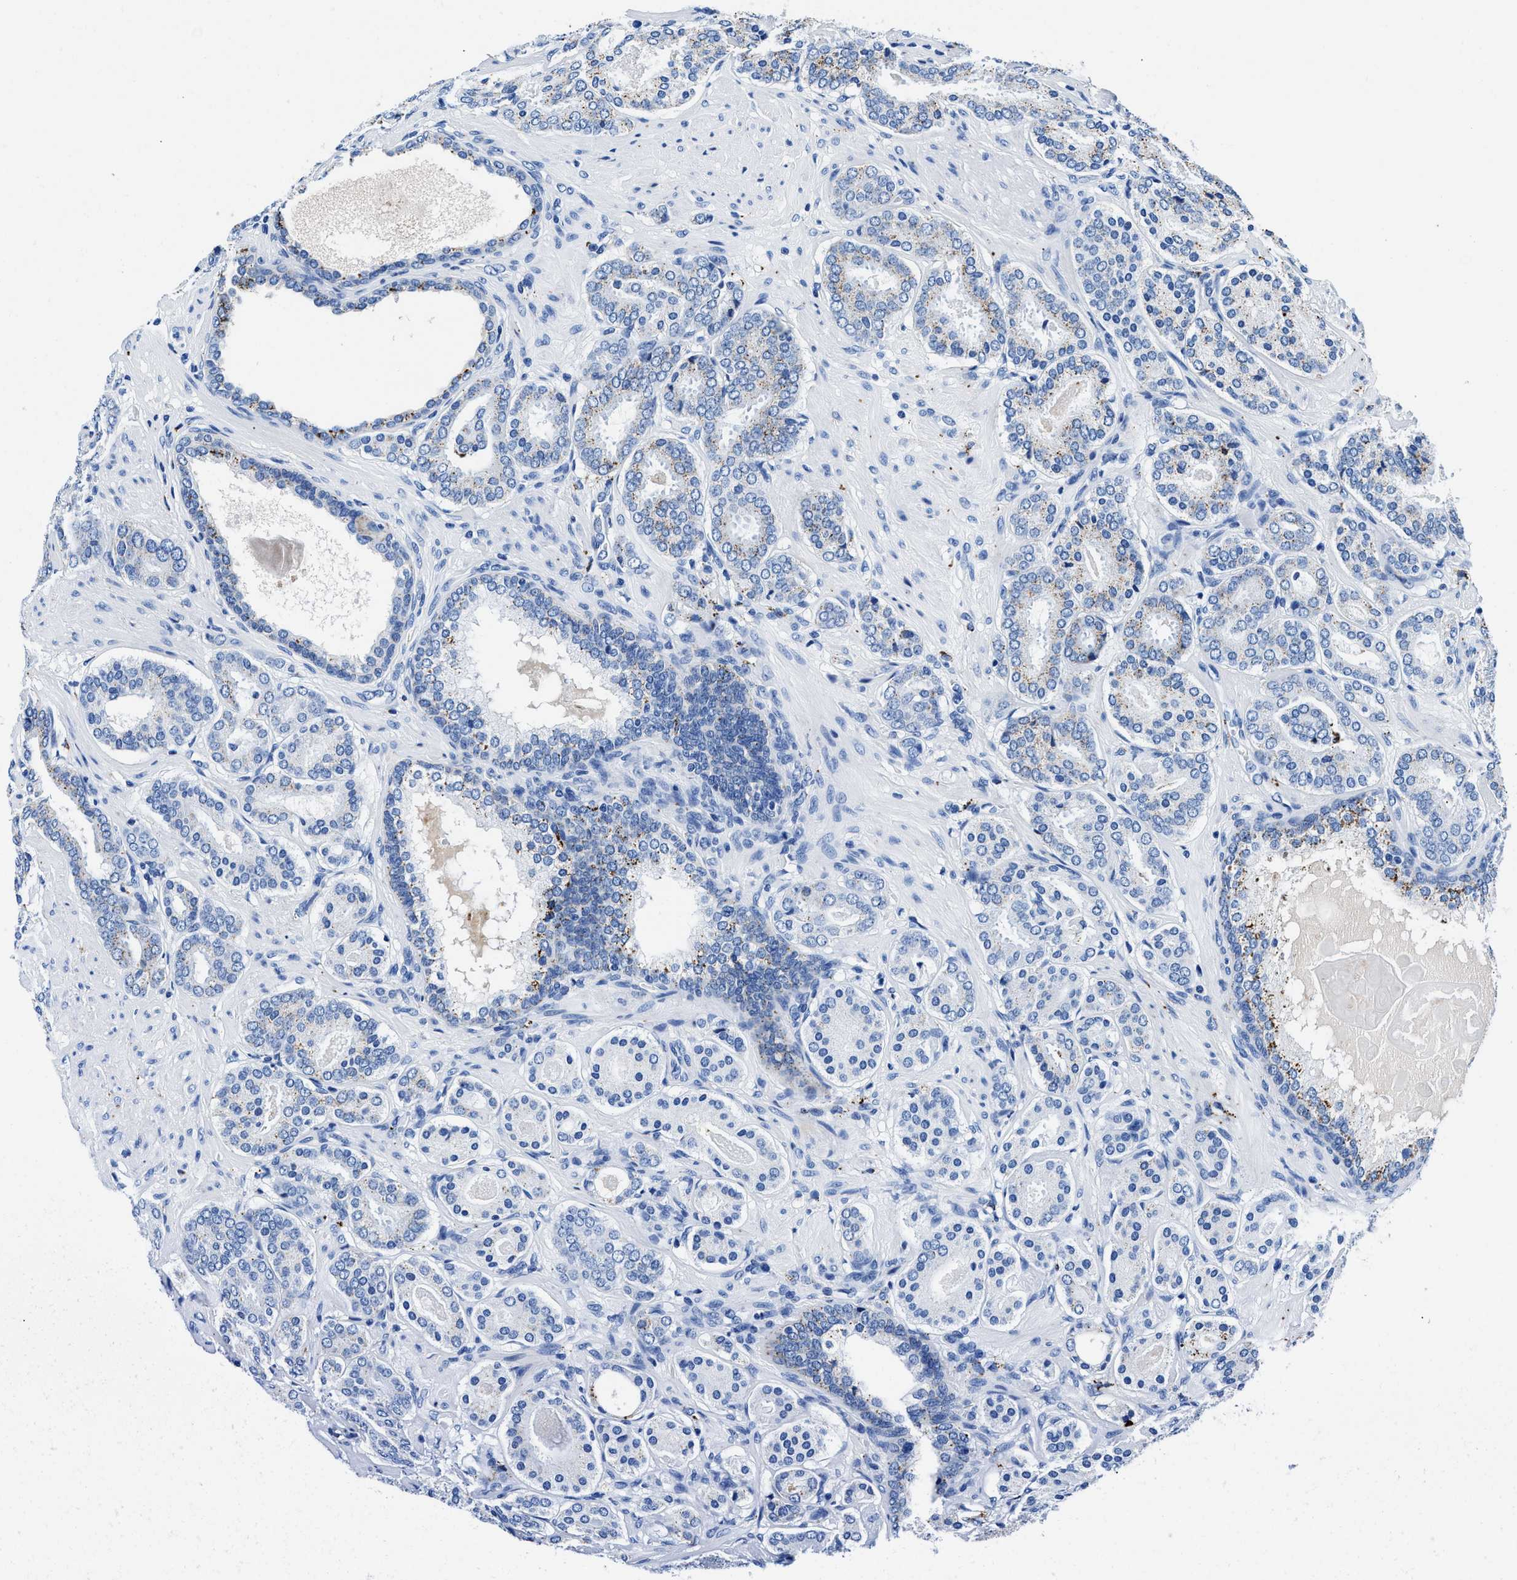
{"staining": {"intensity": "weak", "quantity": "<25%", "location": "cytoplasmic/membranous"}, "tissue": "prostate cancer", "cell_type": "Tumor cells", "image_type": "cancer", "snomed": [{"axis": "morphology", "description": "Adenocarcinoma, Low grade"}, {"axis": "topography", "description": "Prostate"}], "caption": "Tumor cells are negative for protein expression in human prostate cancer (low-grade adenocarcinoma).", "gene": "OR14K1", "patient": {"sex": "male", "age": 69}}